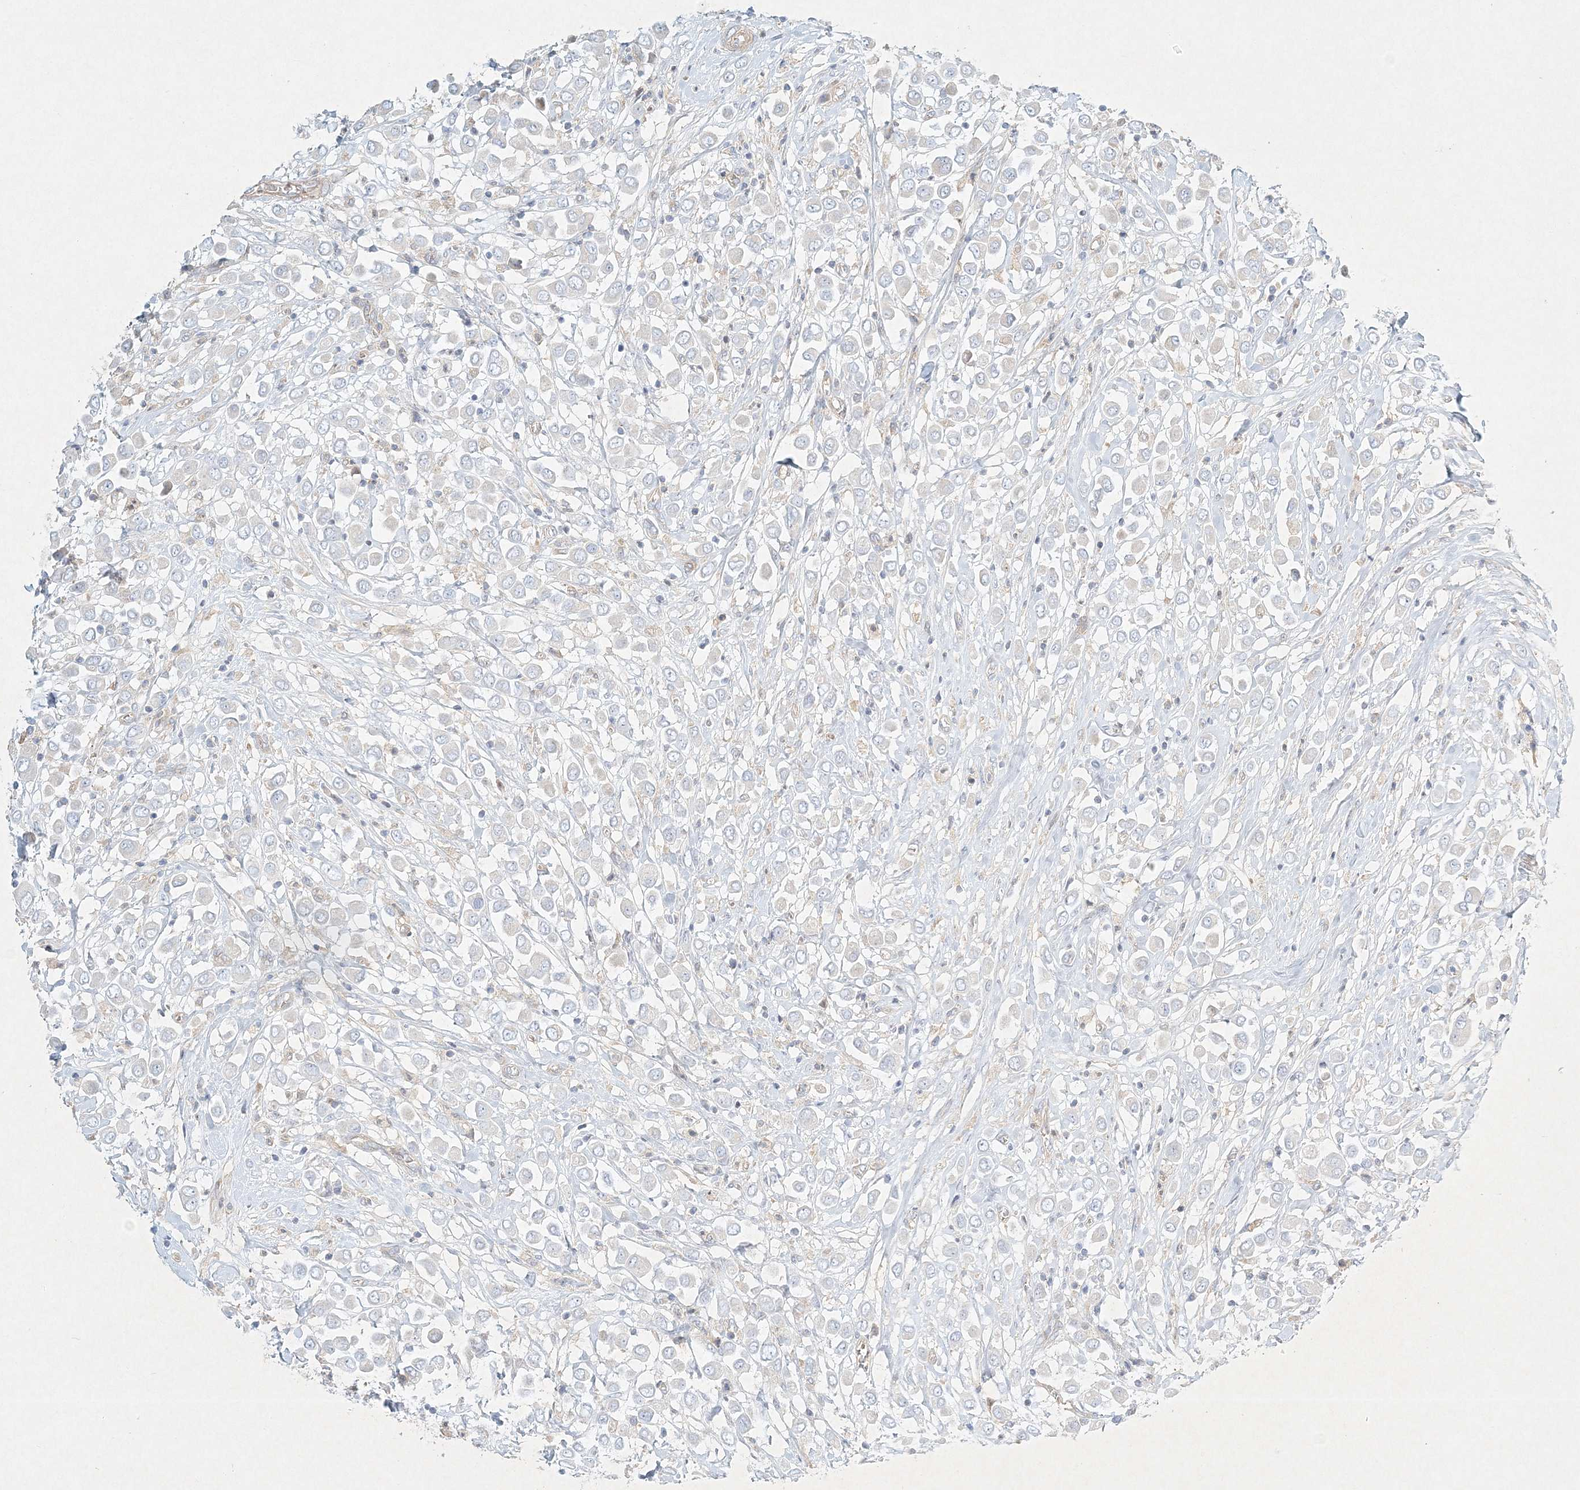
{"staining": {"intensity": "negative", "quantity": "none", "location": "none"}, "tissue": "breast cancer", "cell_type": "Tumor cells", "image_type": "cancer", "snomed": [{"axis": "morphology", "description": "Duct carcinoma"}, {"axis": "topography", "description": "Breast"}], "caption": "Breast cancer (infiltrating ductal carcinoma) was stained to show a protein in brown. There is no significant staining in tumor cells.", "gene": "STK11IP", "patient": {"sex": "female", "age": 61}}